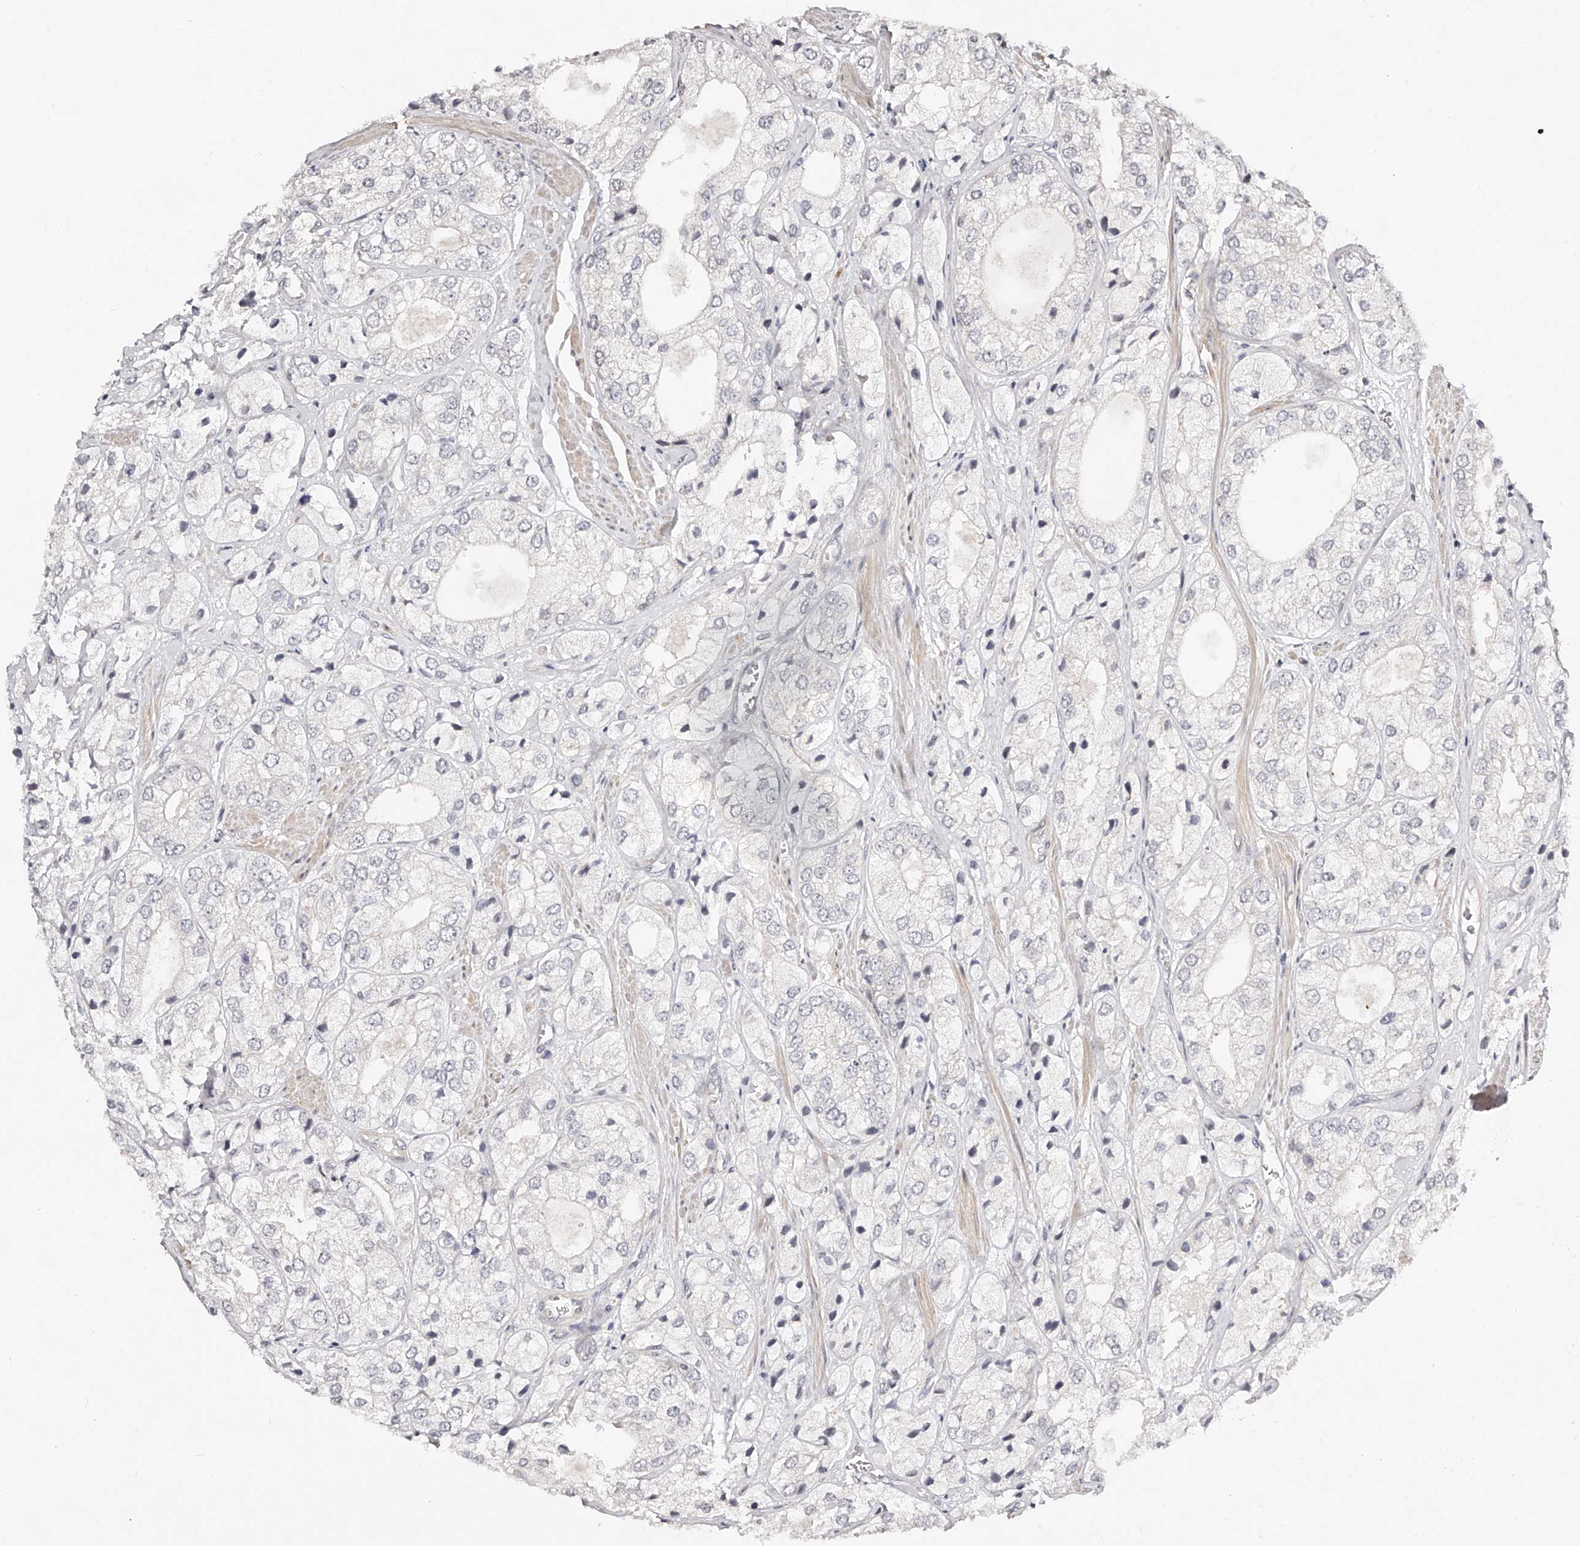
{"staining": {"intensity": "negative", "quantity": "none", "location": "none"}, "tissue": "prostate cancer", "cell_type": "Tumor cells", "image_type": "cancer", "snomed": [{"axis": "morphology", "description": "Adenocarcinoma, High grade"}, {"axis": "topography", "description": "Prostate"}], "caption": "Protein analysis of prostate cancer (adenocarcinoma (high-grade)) shows no significant expression in tumor cells. (Stains: DAB immunohistochemistry (IHC) with hematoxylin counter stain, Microscopy: brightfield microscopy at high magnification).", "gene": "ZNF789", "patient": {"sex": "male", "age": 50}}